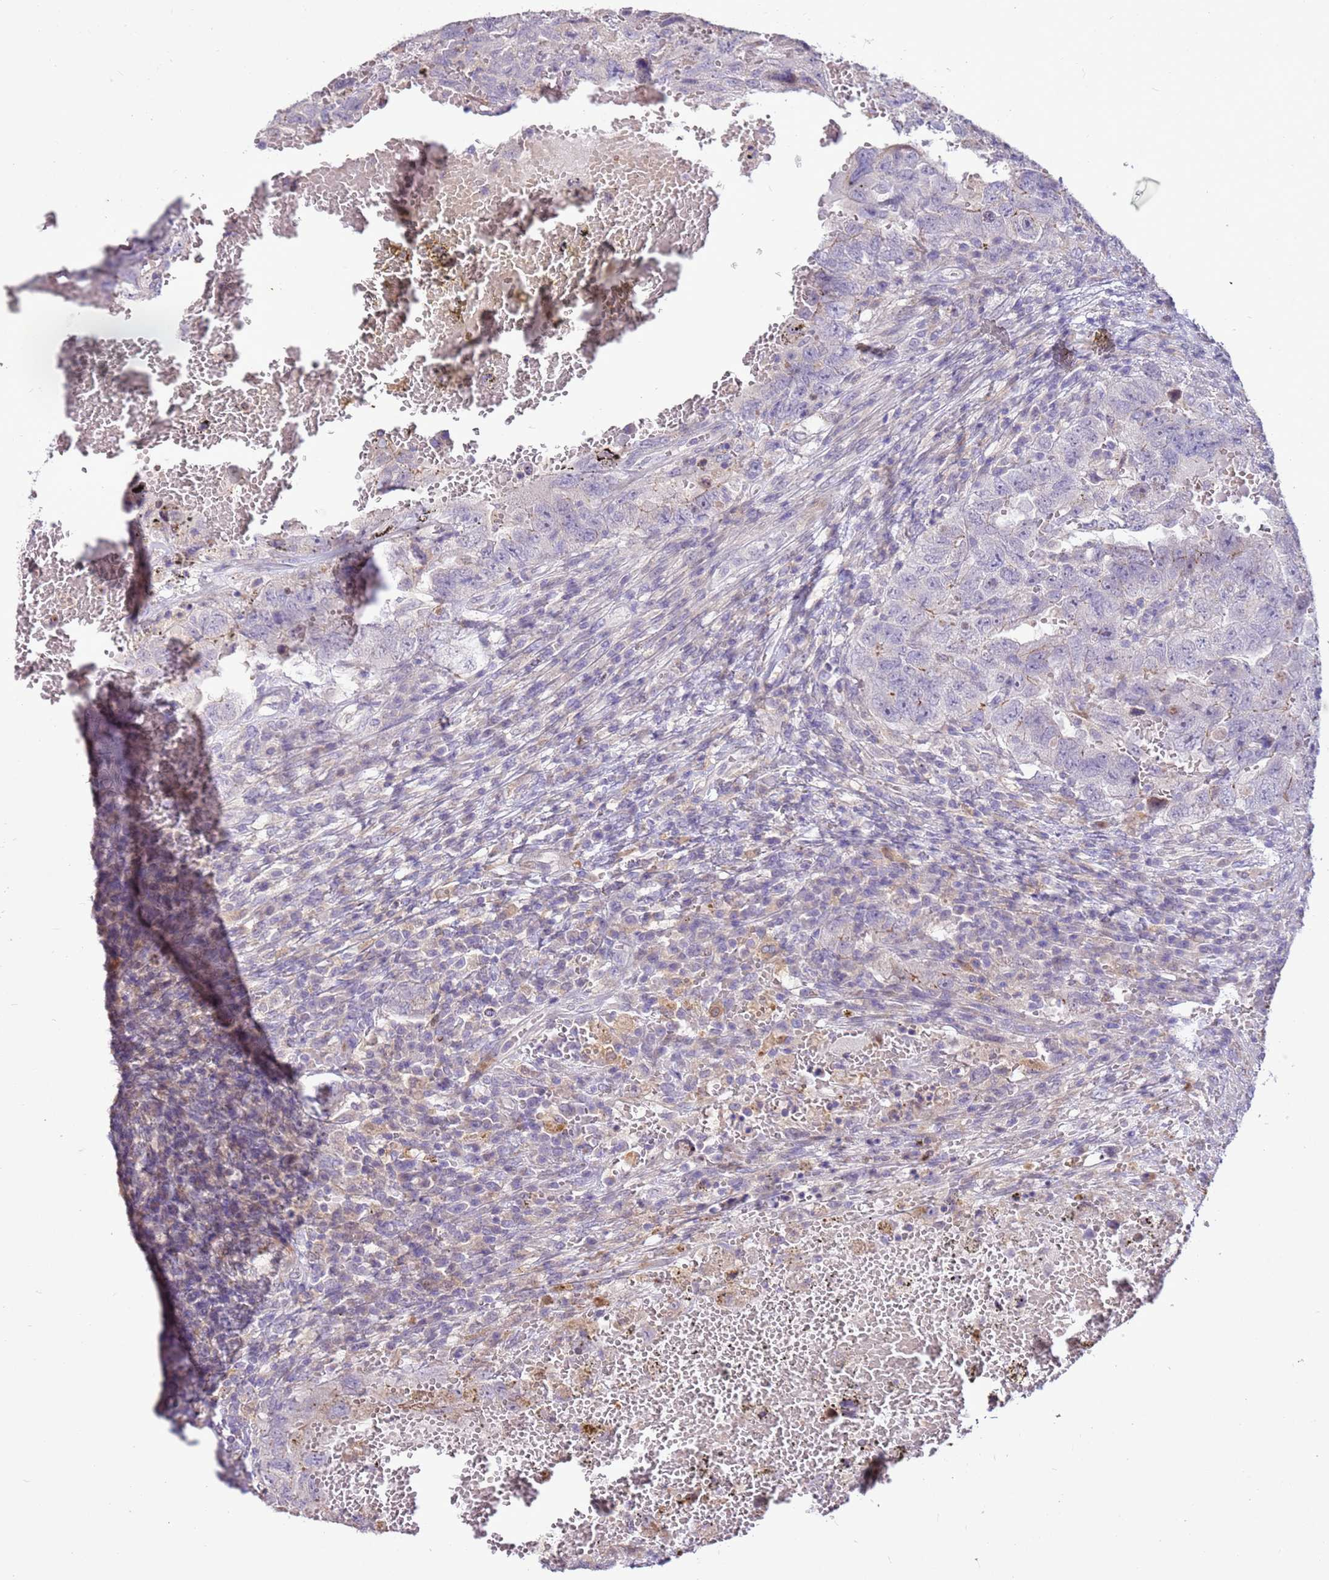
{"staining": {"intensity": "negative", "quantity": "none", "location": "none"}, "tissue": "testis cancer", "cell_type": "Tumor cells", "image_type": "cancer", "snomed": [{"axis": "morphology", "description": "Carcinoma, Embryonal, NOS"}, {"axis": "topography", "description": "Testis"}], "caption": "IHC histopathology image of neoplastic tissue: human testis cancer stained with DAB shows no significant protein positivity in tumor cells.", "gene": "LGI4", "patient": {"sex": "male", "age": 26}}